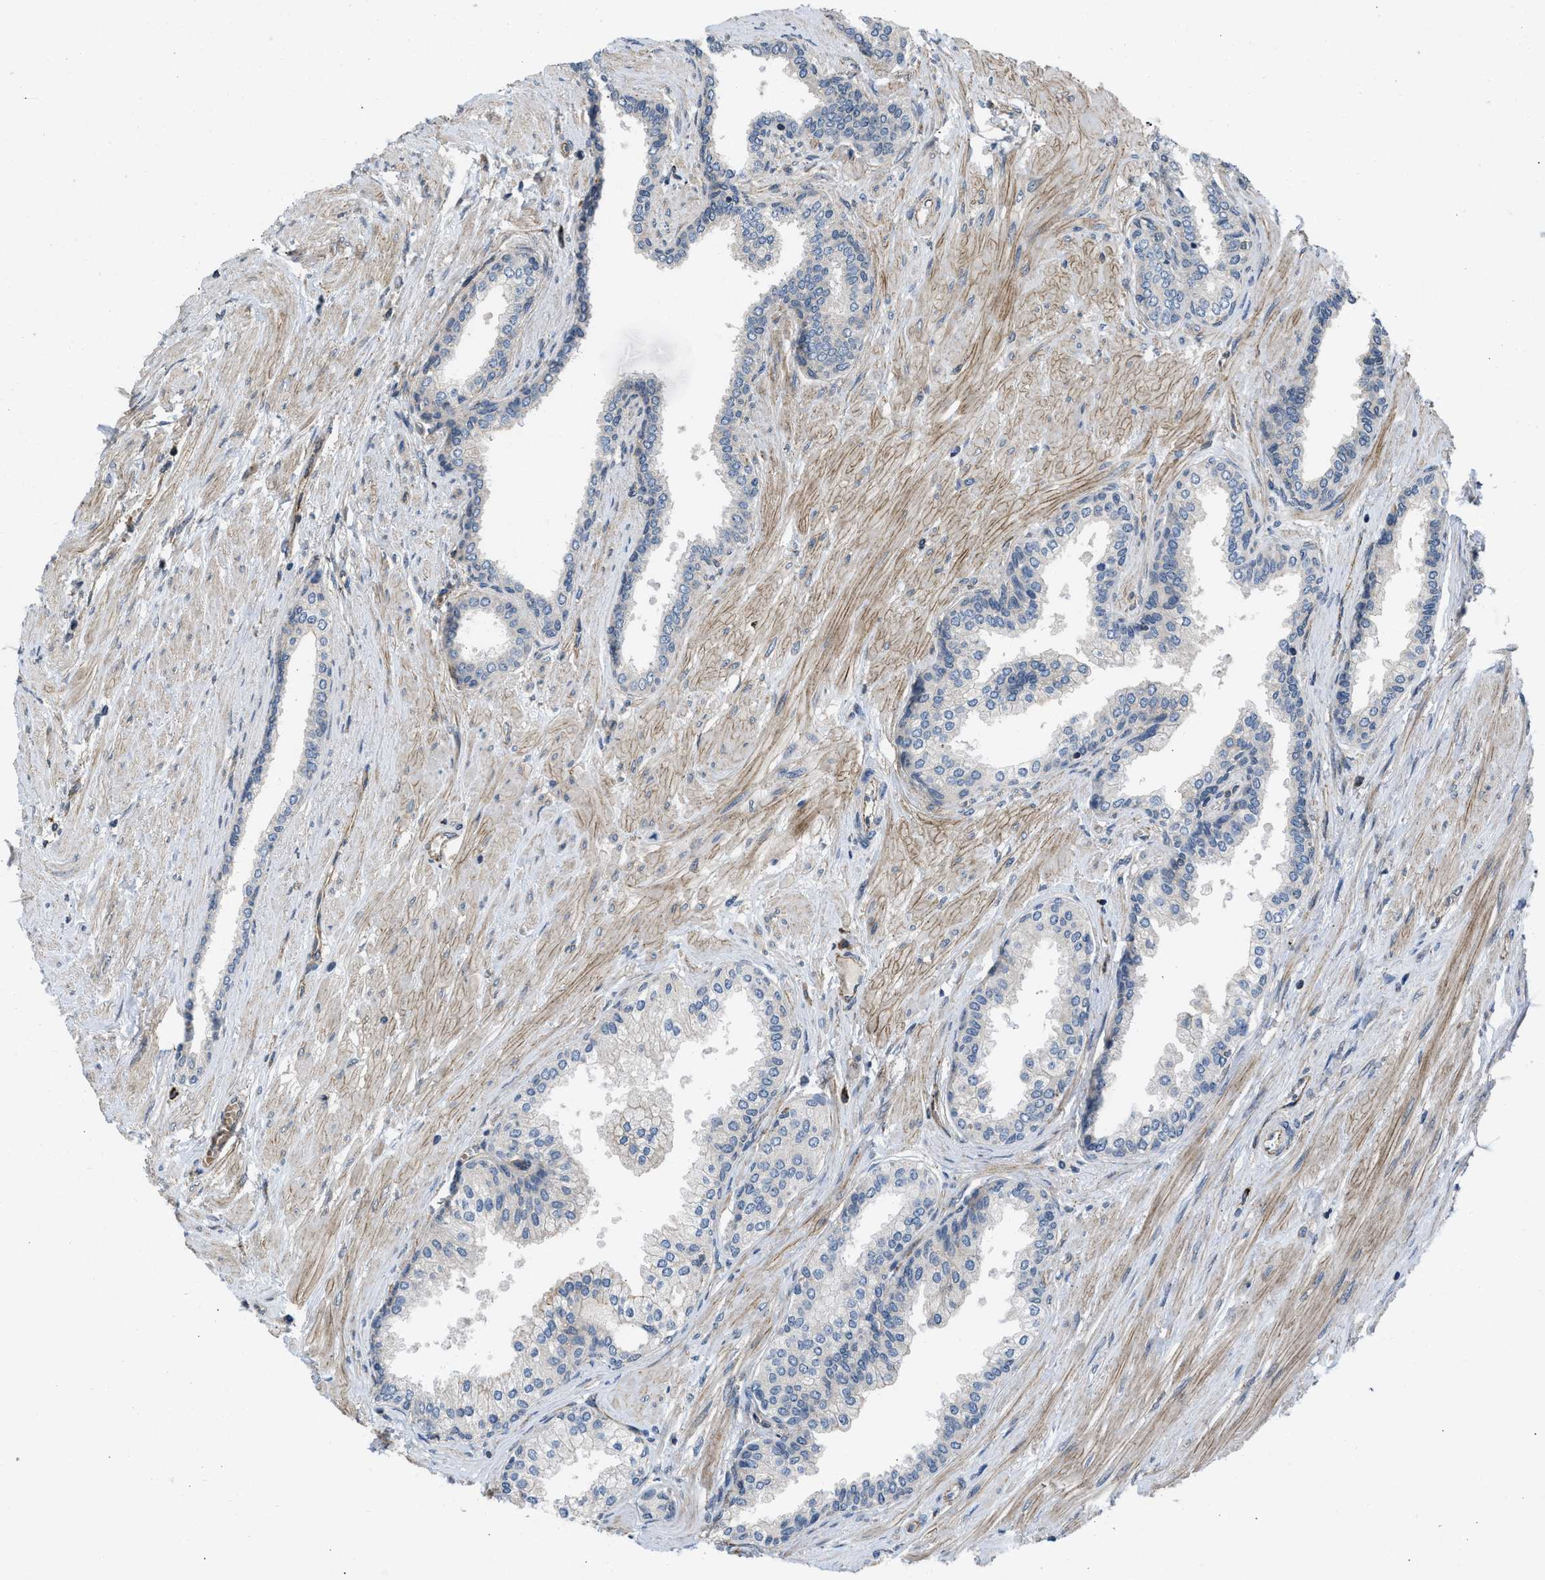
{"staining": {"intensity": "negative", "quantity": "none", "location": "none"}, "tissue": "prostate cancer", "cell_type": "Tumor cells", "image_type": "cancer", "snomed": [{"axis": "morphology", "description": "Adenocarcinoma, Low grade"}, {"axis": "topography", "description": "Prostate"}], "caption": "Immunohistochemistry (IHC) micrograph of adenocarcinoma (low-grade) (prostate) stained for a protein (brown), which demonstrates no expression in tumor cells.", "gene": "GPATCH2L", "patient": {"sex": "male", "age": 57}}